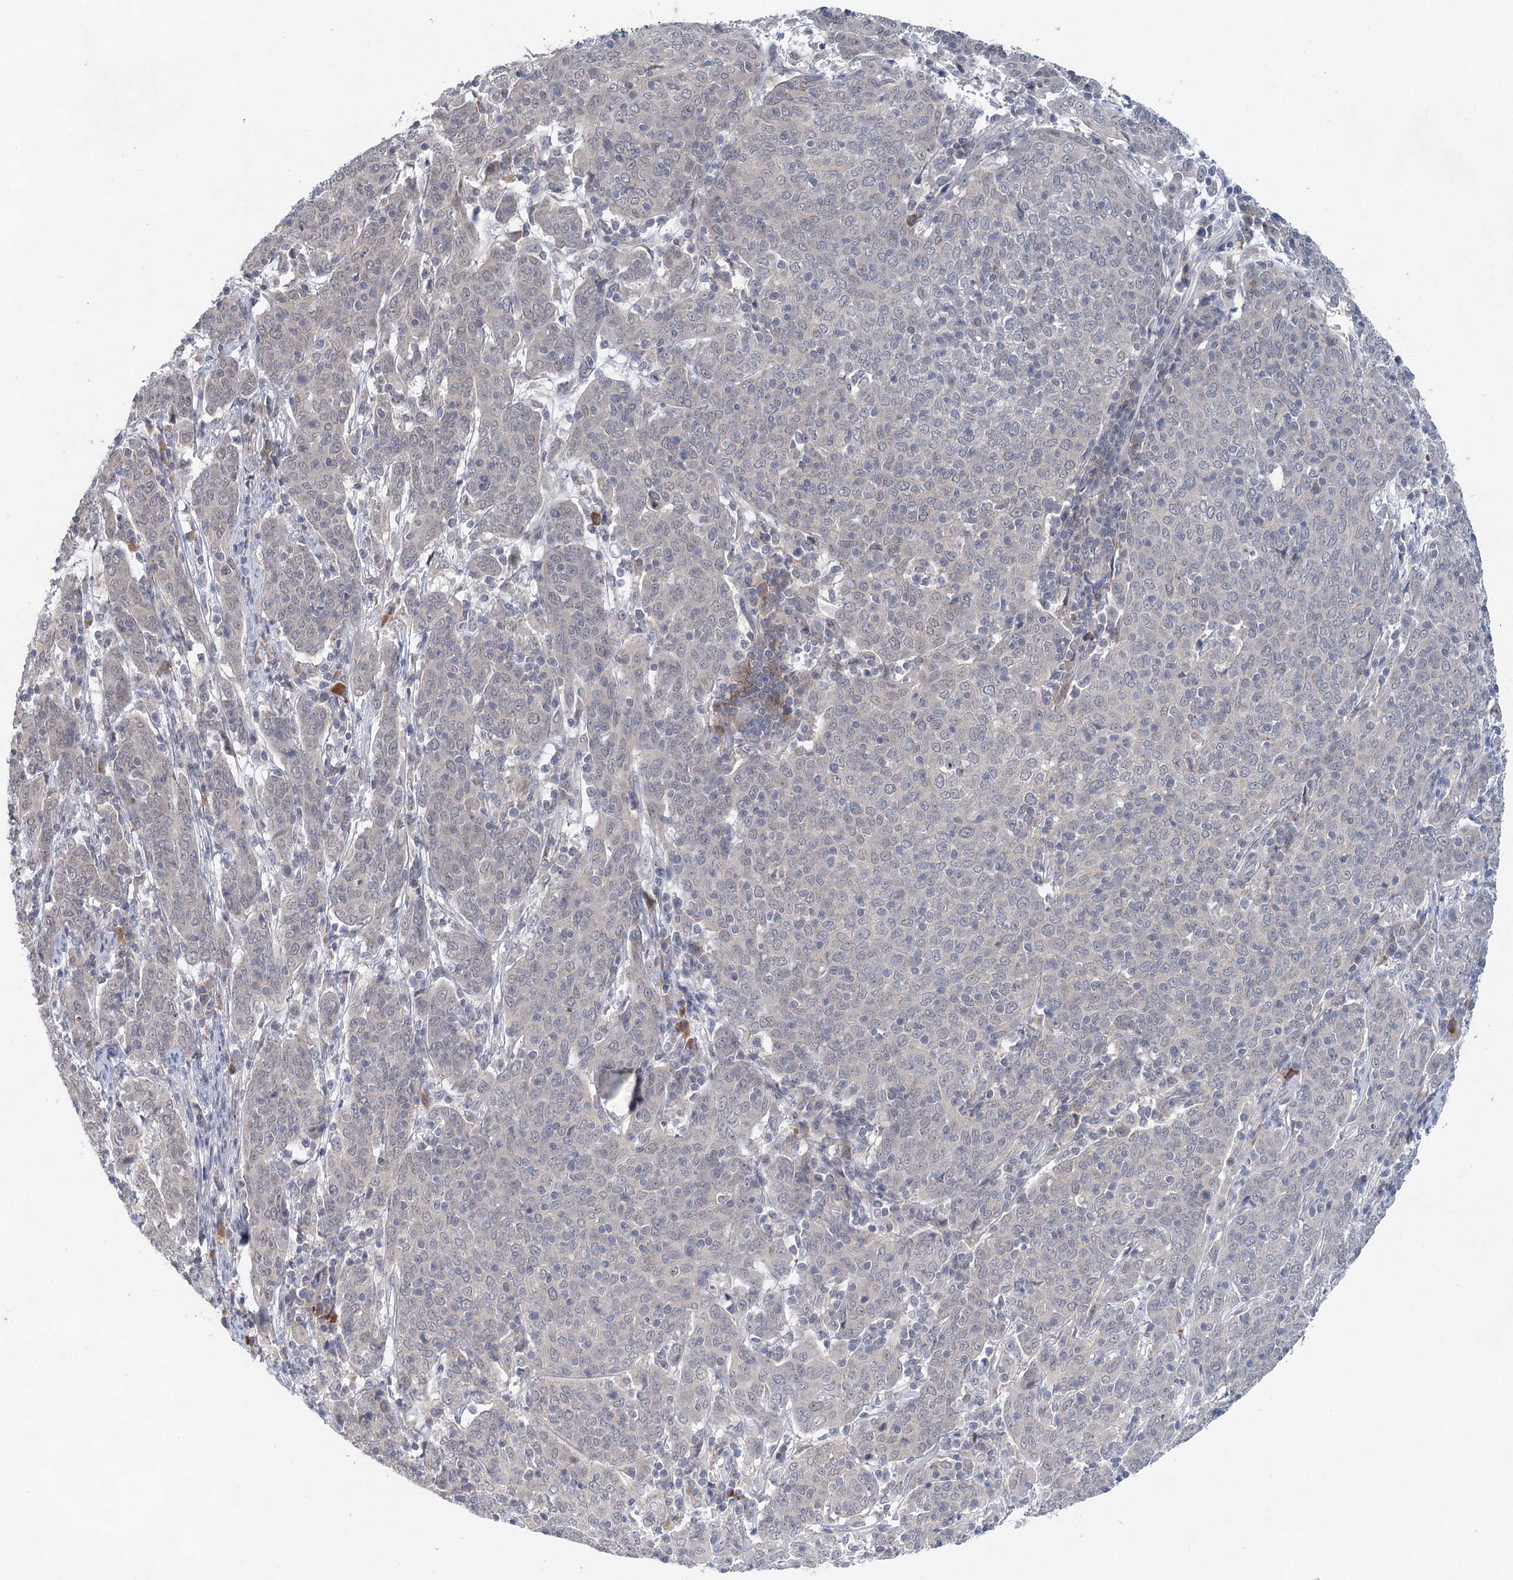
{"staining": {"intensity": "negative", "quantity": "none", "location": "none"}, "tissue": "cervical cancer", "cell_type": "Tumor cells", "image_type": "cancer", "snomed": [{"axis": "morphology", "description": "Squamous cell carcinoma, NOS"}, {"axis": "topography", "description": "Cervix"}], "caption": "The IHC image has no significant staining in tumor cells of cervical squamous cell carcinoma tissue.", "gene": "BLTP1", "patient": {"sex": "female", "age": 67}}